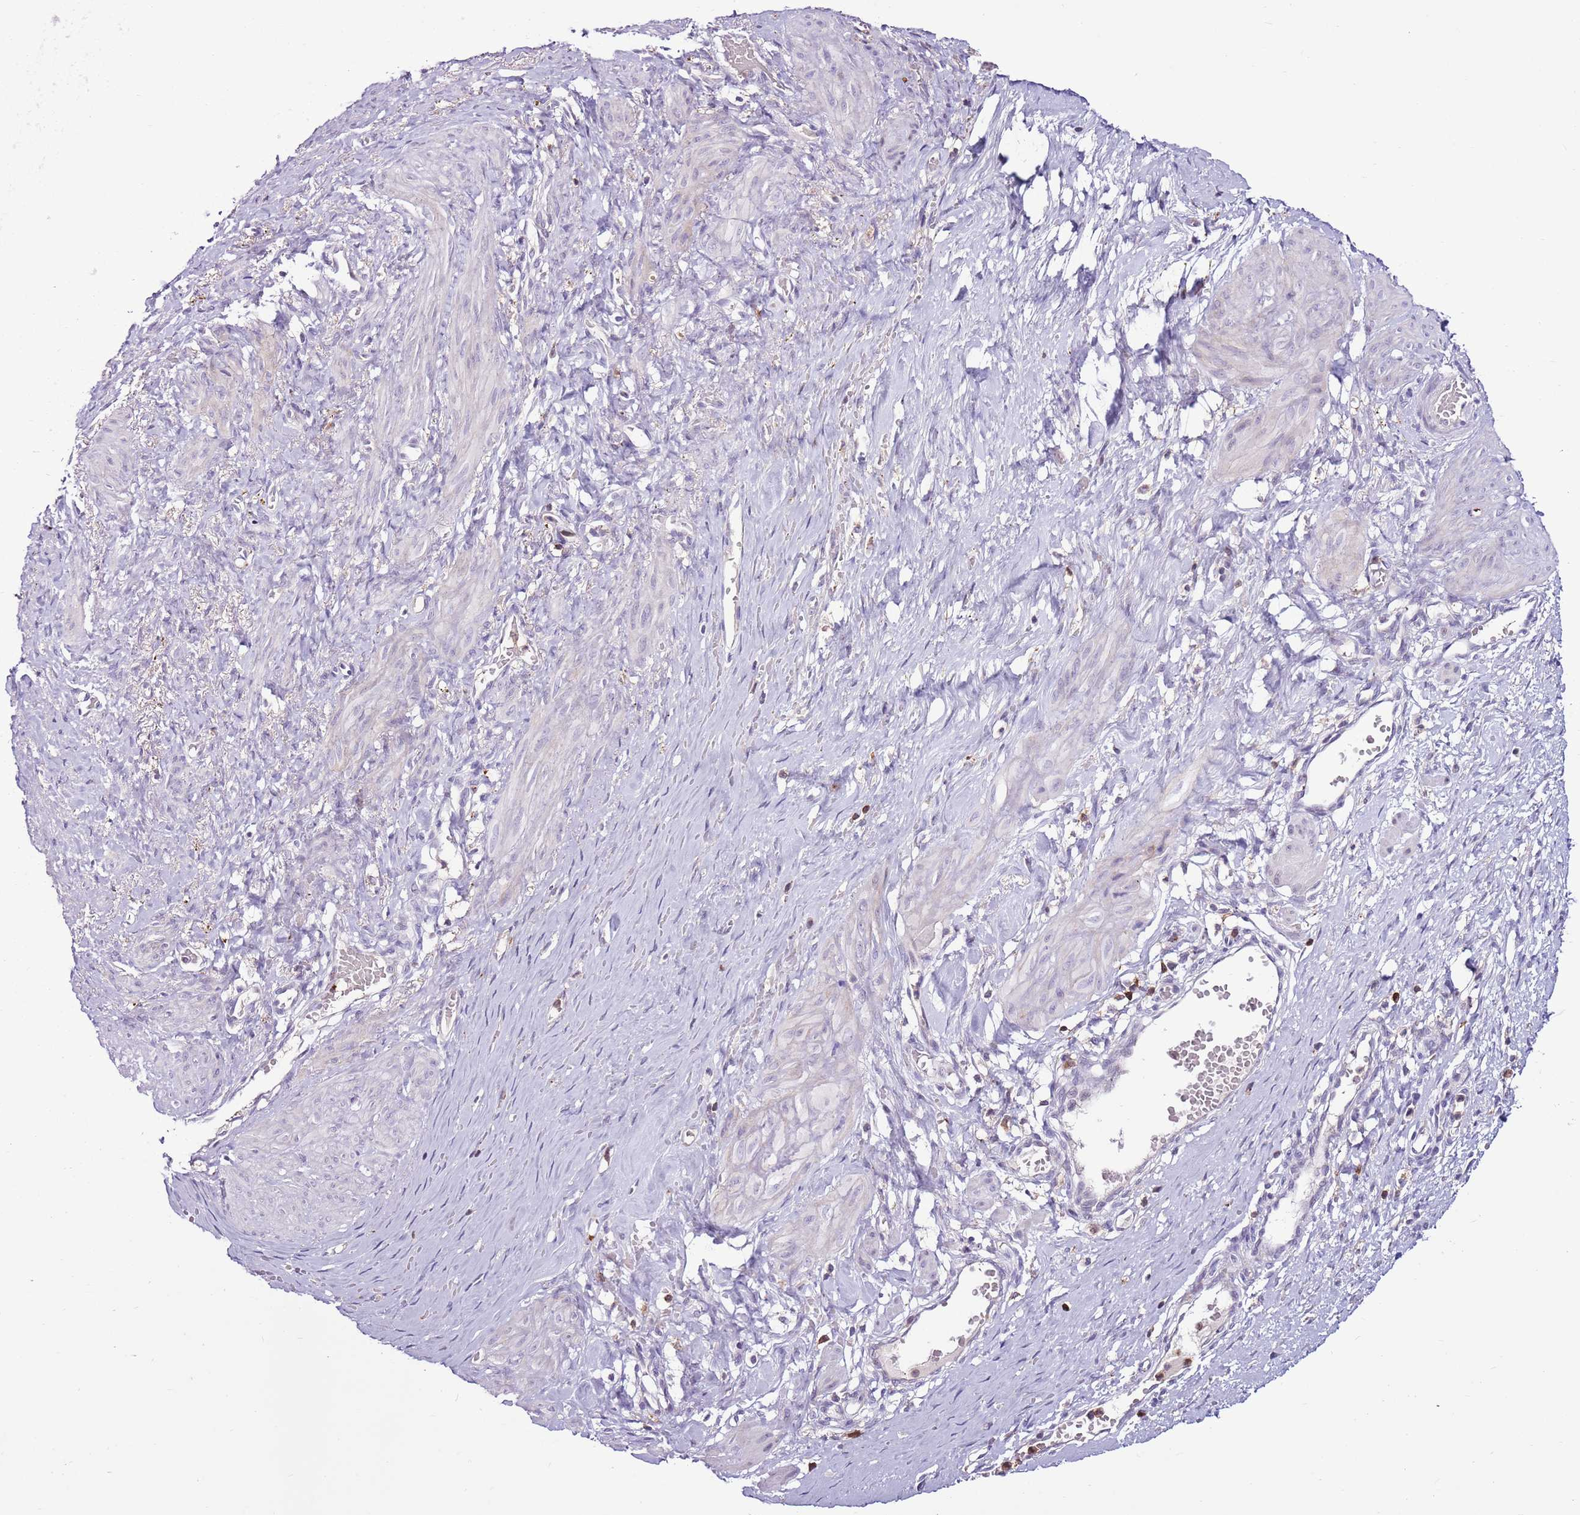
{"staining": {"intensity": "weak", "quantity": "25%-75%", "location": "cytoplasmic/membranous"}, "tissue": "smooth muscle", "cell_type": "Smooth muscle cells", "image_type": "normal", "snomed": [{"axis": "morphology", "description": "Normal tissue, NOS"}, {"axis": "topography", "description": "Endometrium"}], "caption": "Benign smooth muscle reveals weak cytoplasmic/membranous expression in approximately 25%-75% of smooth muscle cells.", "gene": "ZSWIM1", "patient": {"sex": "female", "age": 33}}